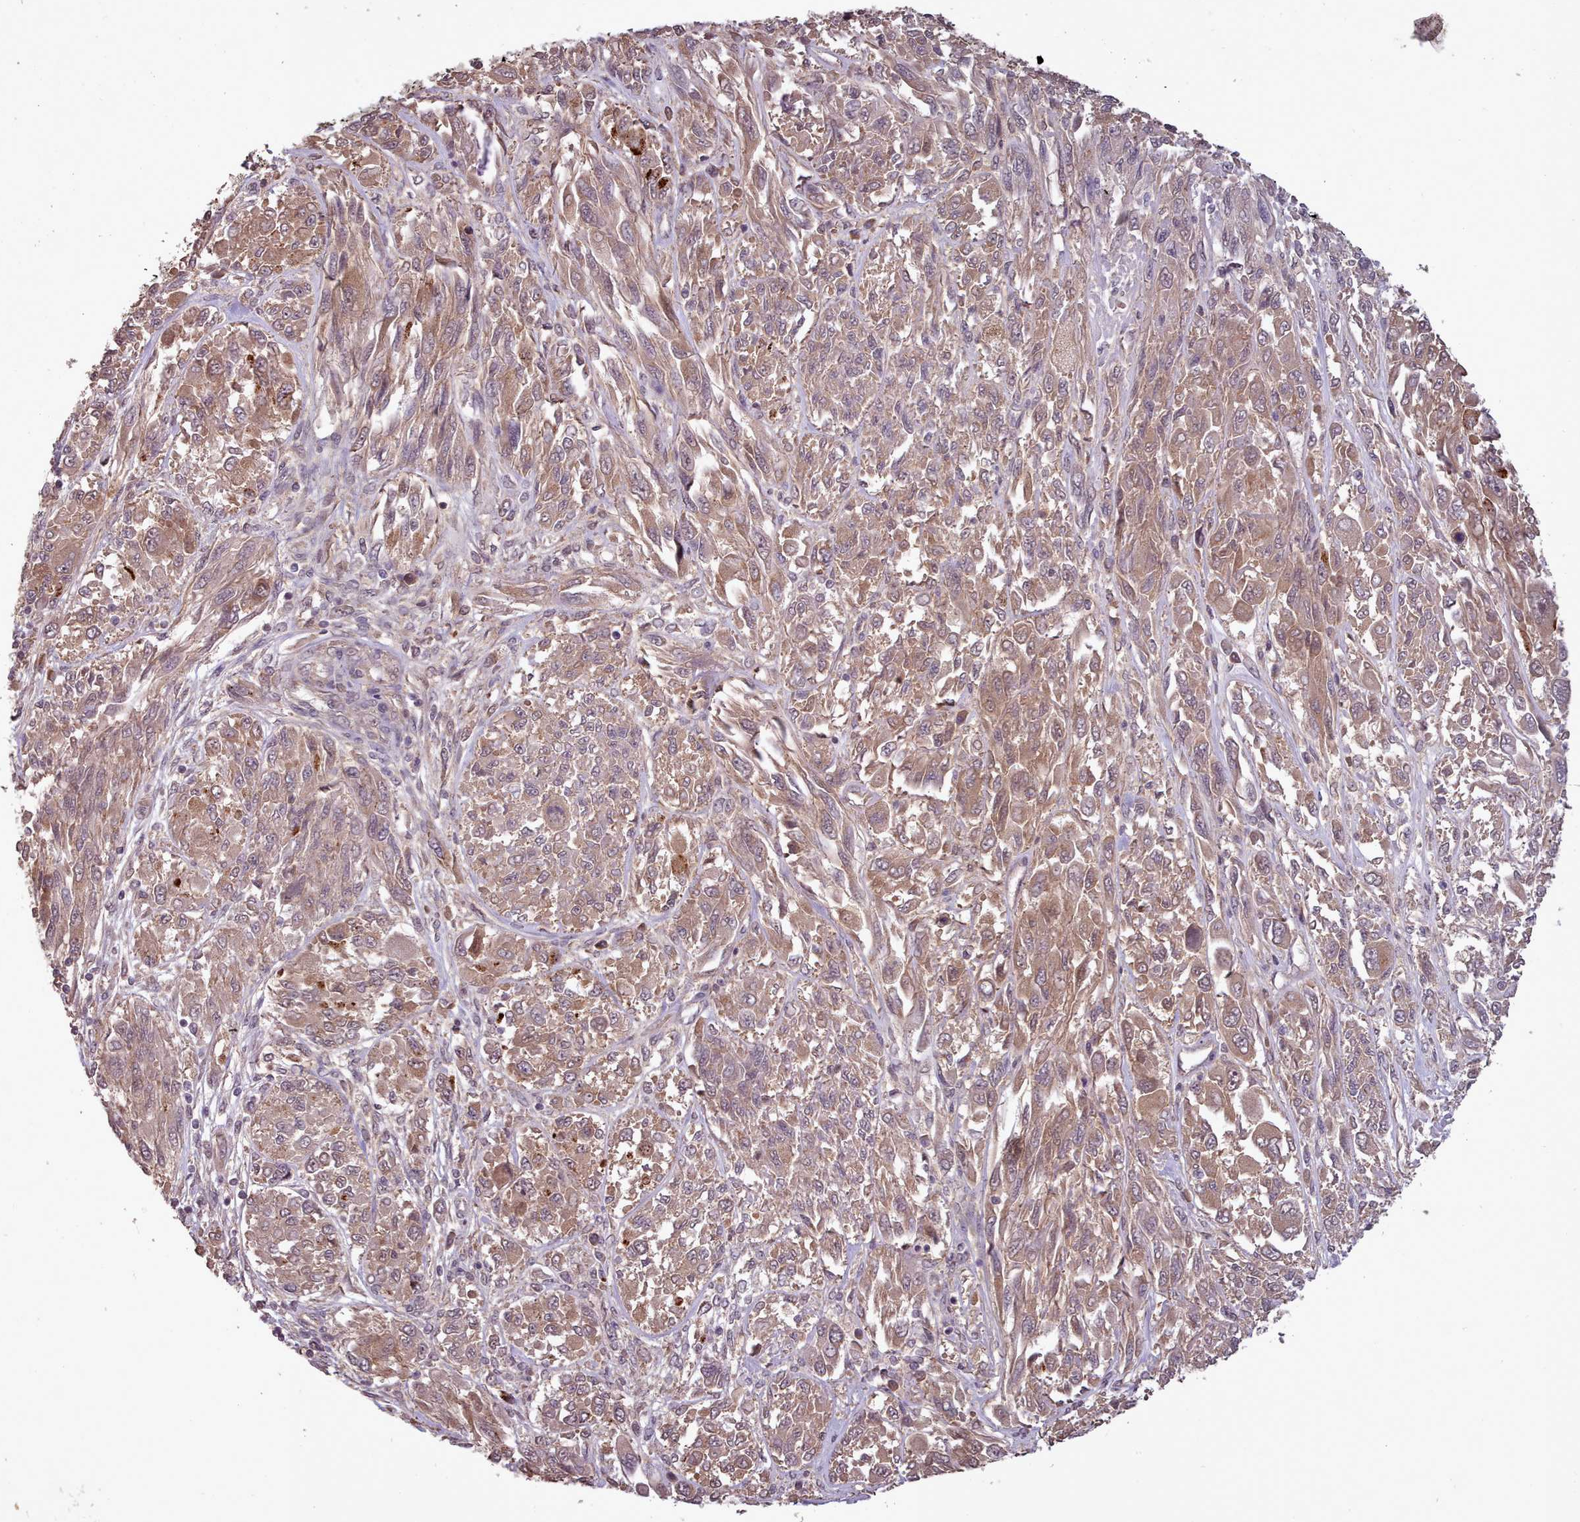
{"staining": {"intensity": "moderate", "quantity": "25%-75%", "location": "cytoplasmic/membranous,nuclear"}, "tissue": "melanoma", "cell_type": "Tumor cells", "image_type": "cancer", "snomed": [{"axis": "morphology", "description": "Malignant melanoma, NOS"}, {"axis": "topography", "description": "Skin"}], "caption": "Immunohistochemical staining of human malignant melanoma reveals medium levels of moderate cytoplasmic/membranous and nuclear positivity in about 25%-75% of tumor cells. The protein of interest is shown in brown color, while the nuclei are stained blue.", "gene": "CDC6", "patient": {"sex": "female", "age": 91}}